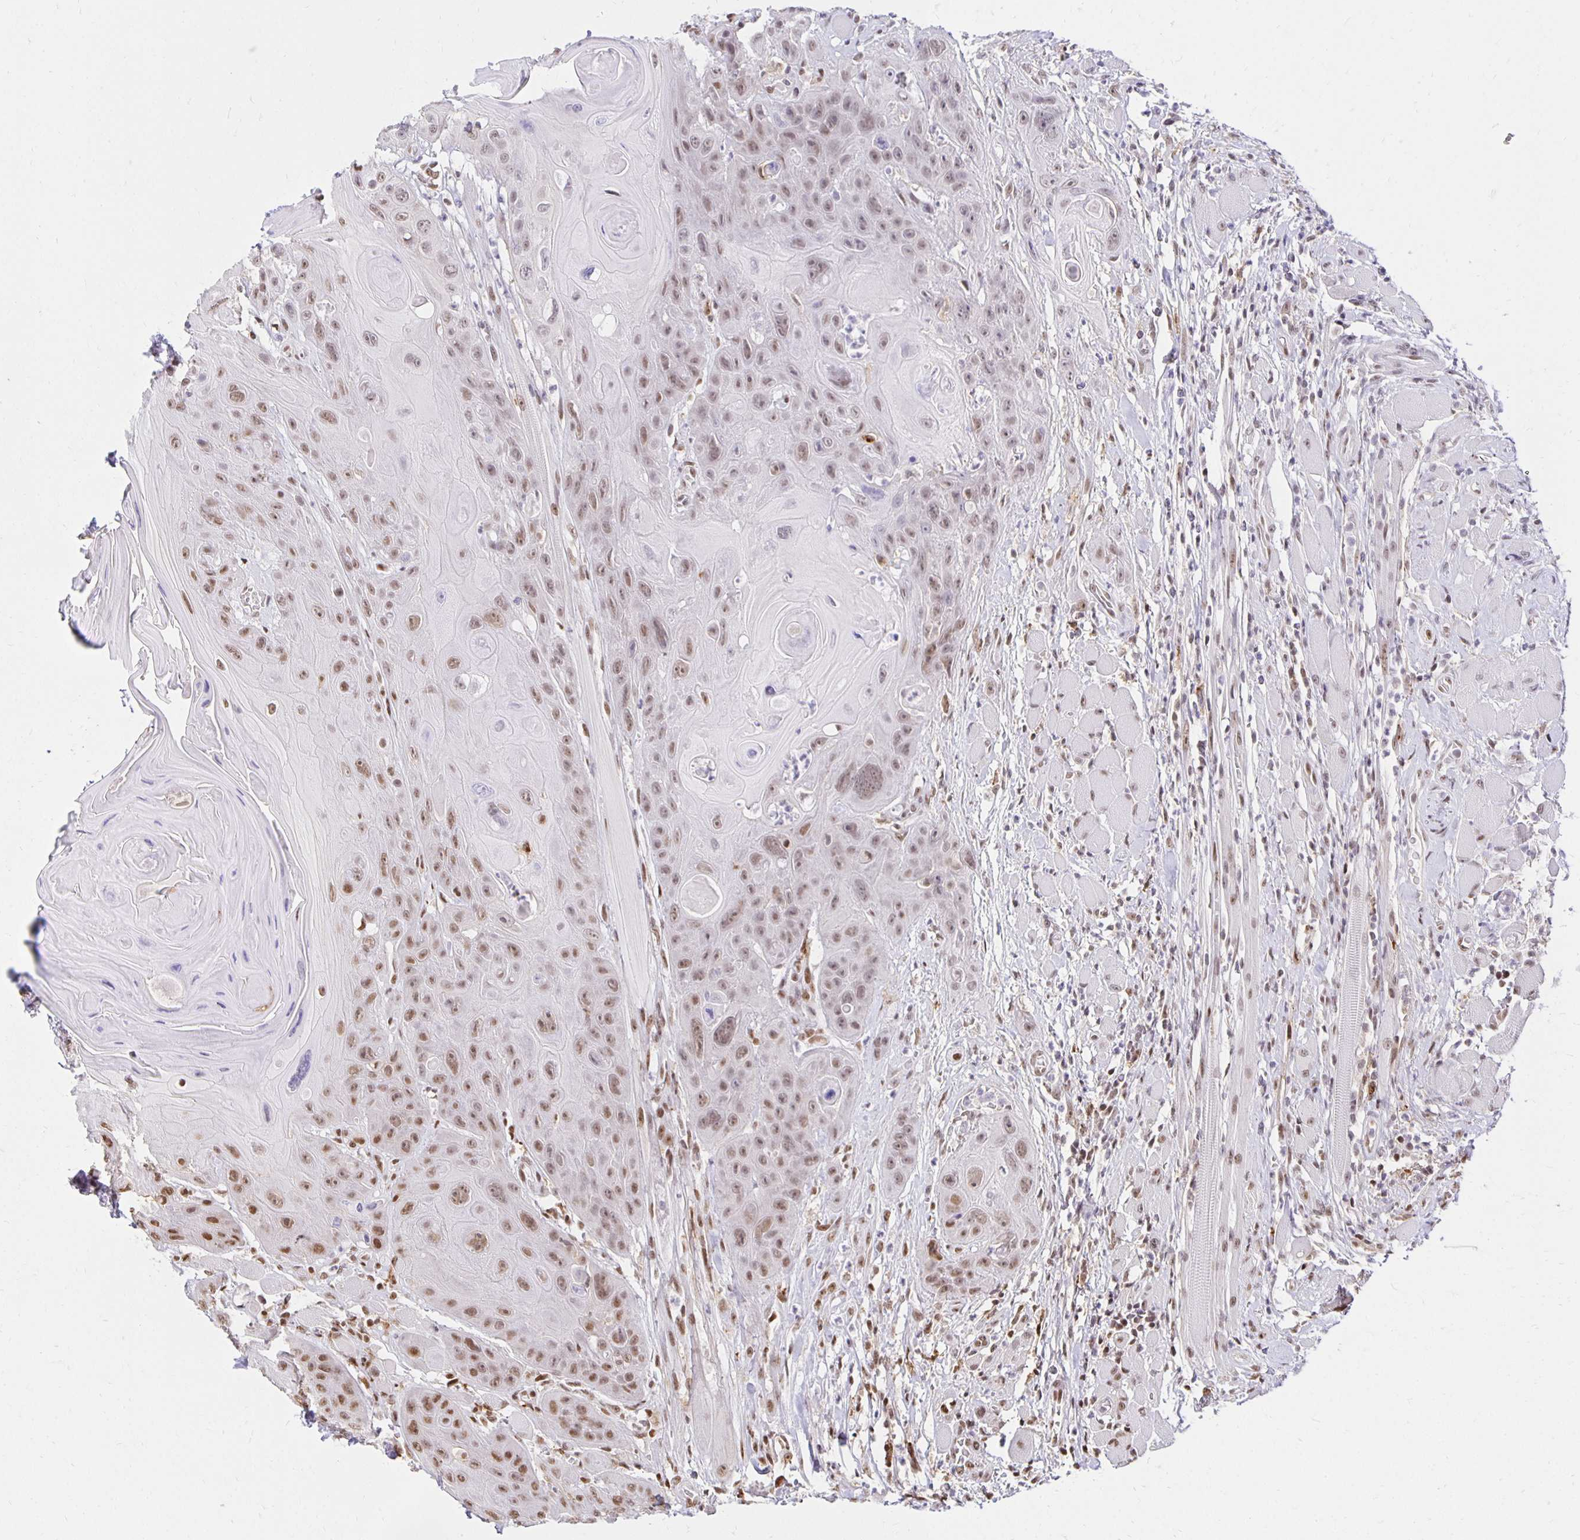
{"staining": {"intensity": "moderate", "quantity": ">75%", "location": "nuclear"}, "tissue": "head and neck cancer", "cell_type": "Tumor cells", "image_type": "cancer", "snomed": [{"axis": "morphology", "description": "Squamous cell carcinoma, NOS"}, {"axis": "topography", "description": "Head-Neck"}], "caption": "Immunohistochemical staining of squamous cell carcinoma (head and neck) reveals medium levels of moderate nuclear protein positivity in about >75% of tumor cells.", "gene": "ZNF579", "patient": {"sex": "female", "age": 59}}